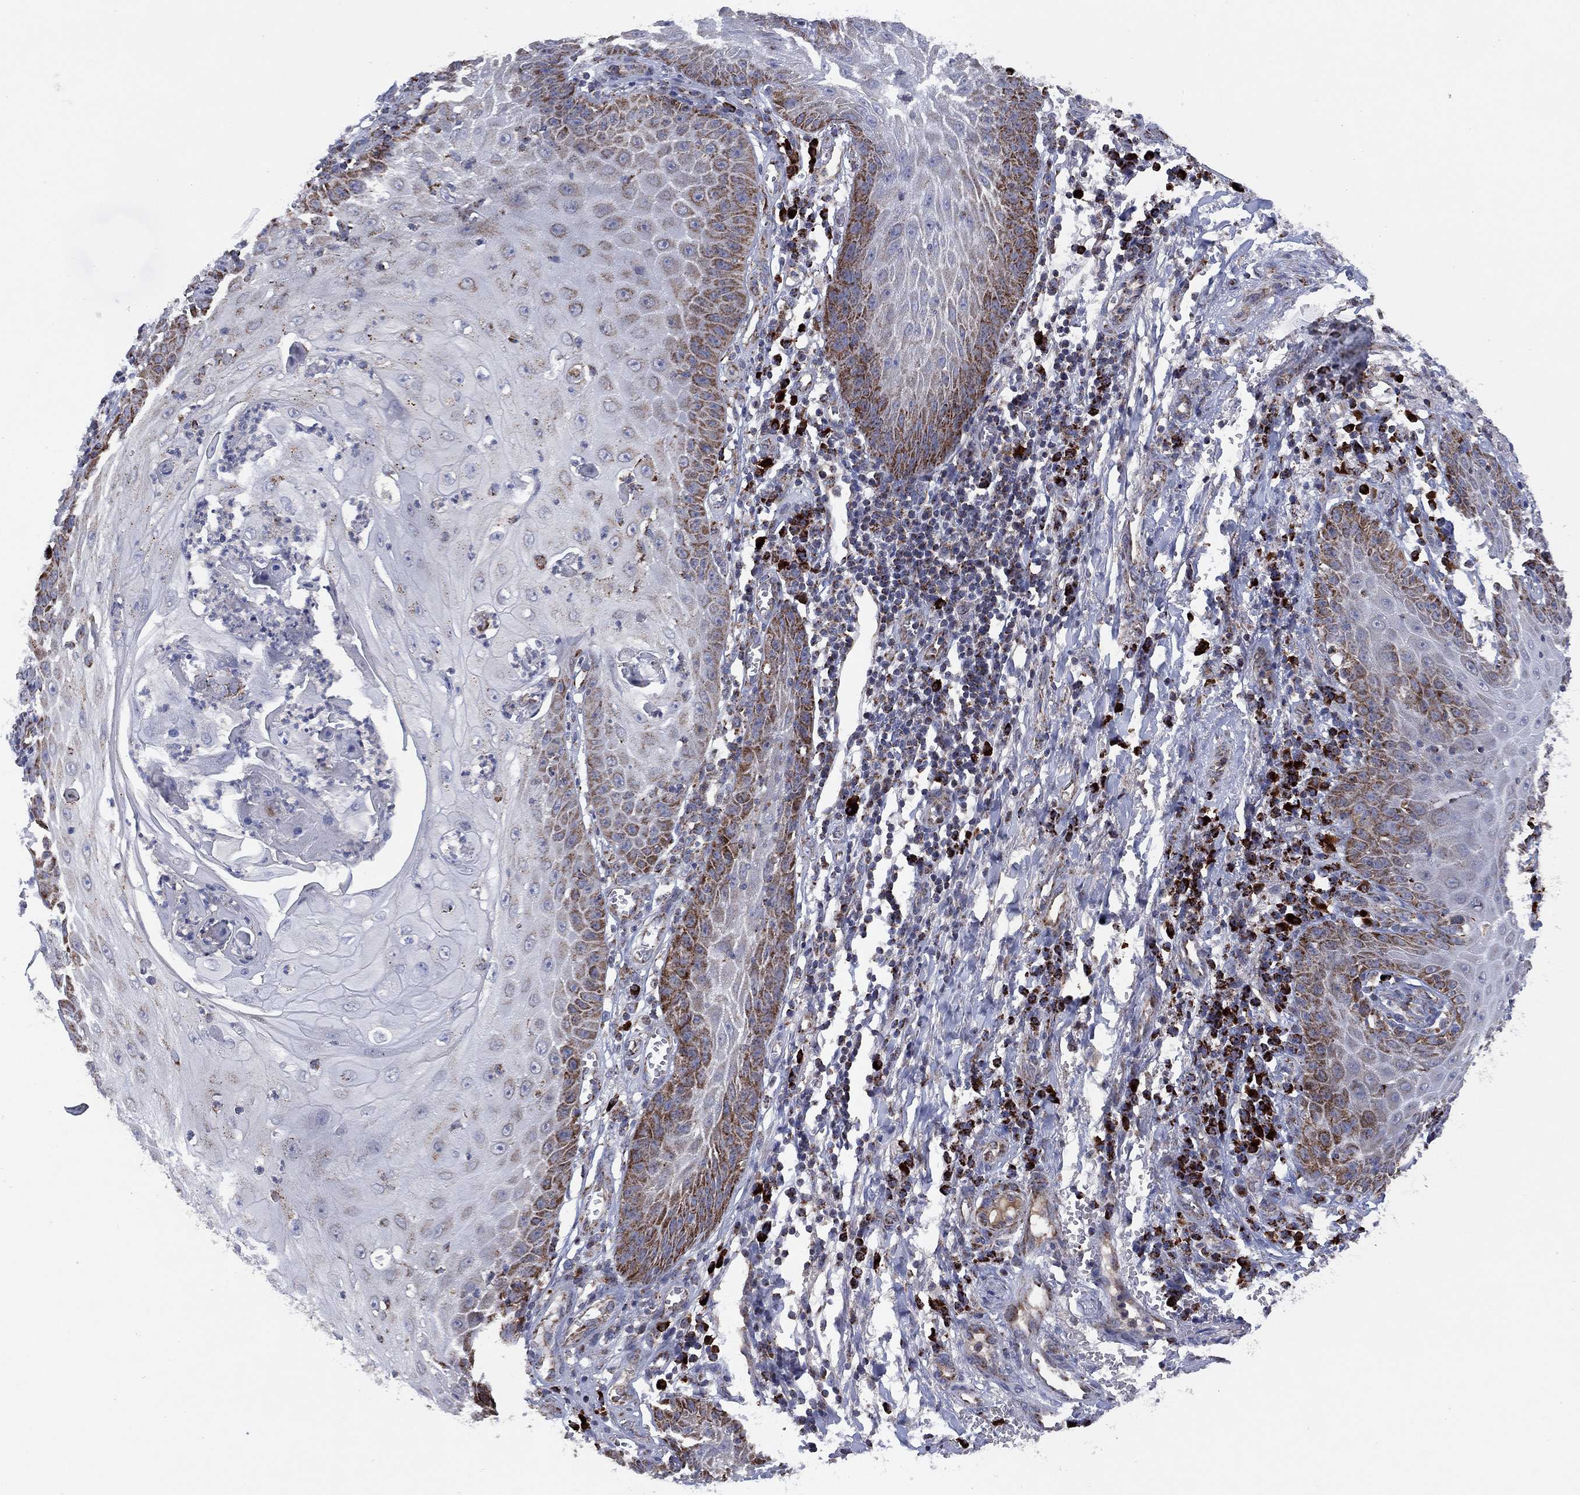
{"staining": {"intensity": "moderate", "quantity": "25%-75%", "location": "cytoplasmic/membranous"}, "tissue": "skin cancer", "cell_type": "Tumor cells", "image_type": "cancer", "snomed": [{"axis": "morphology", "description": "Squamous cell carcinoma, NOS"}, {"axis": "topography", "description": "Skin"}], "caption": "IHC staining of skin squamous cell carcinoma, which reveals medium levels of moderate cytoplasmic/membranous expression in about 25%-75% of tumor cells indicating moderate cytoplasmic/membranous protein positivity. The staining was performed using DAB (3,3'-diaminobenzidine) (brown) for protein detection and nuclei were counterstained in hematoxylin (blue).", "gene": "PPP2R5A", "patient": {"sex": "male", "age": 70}}